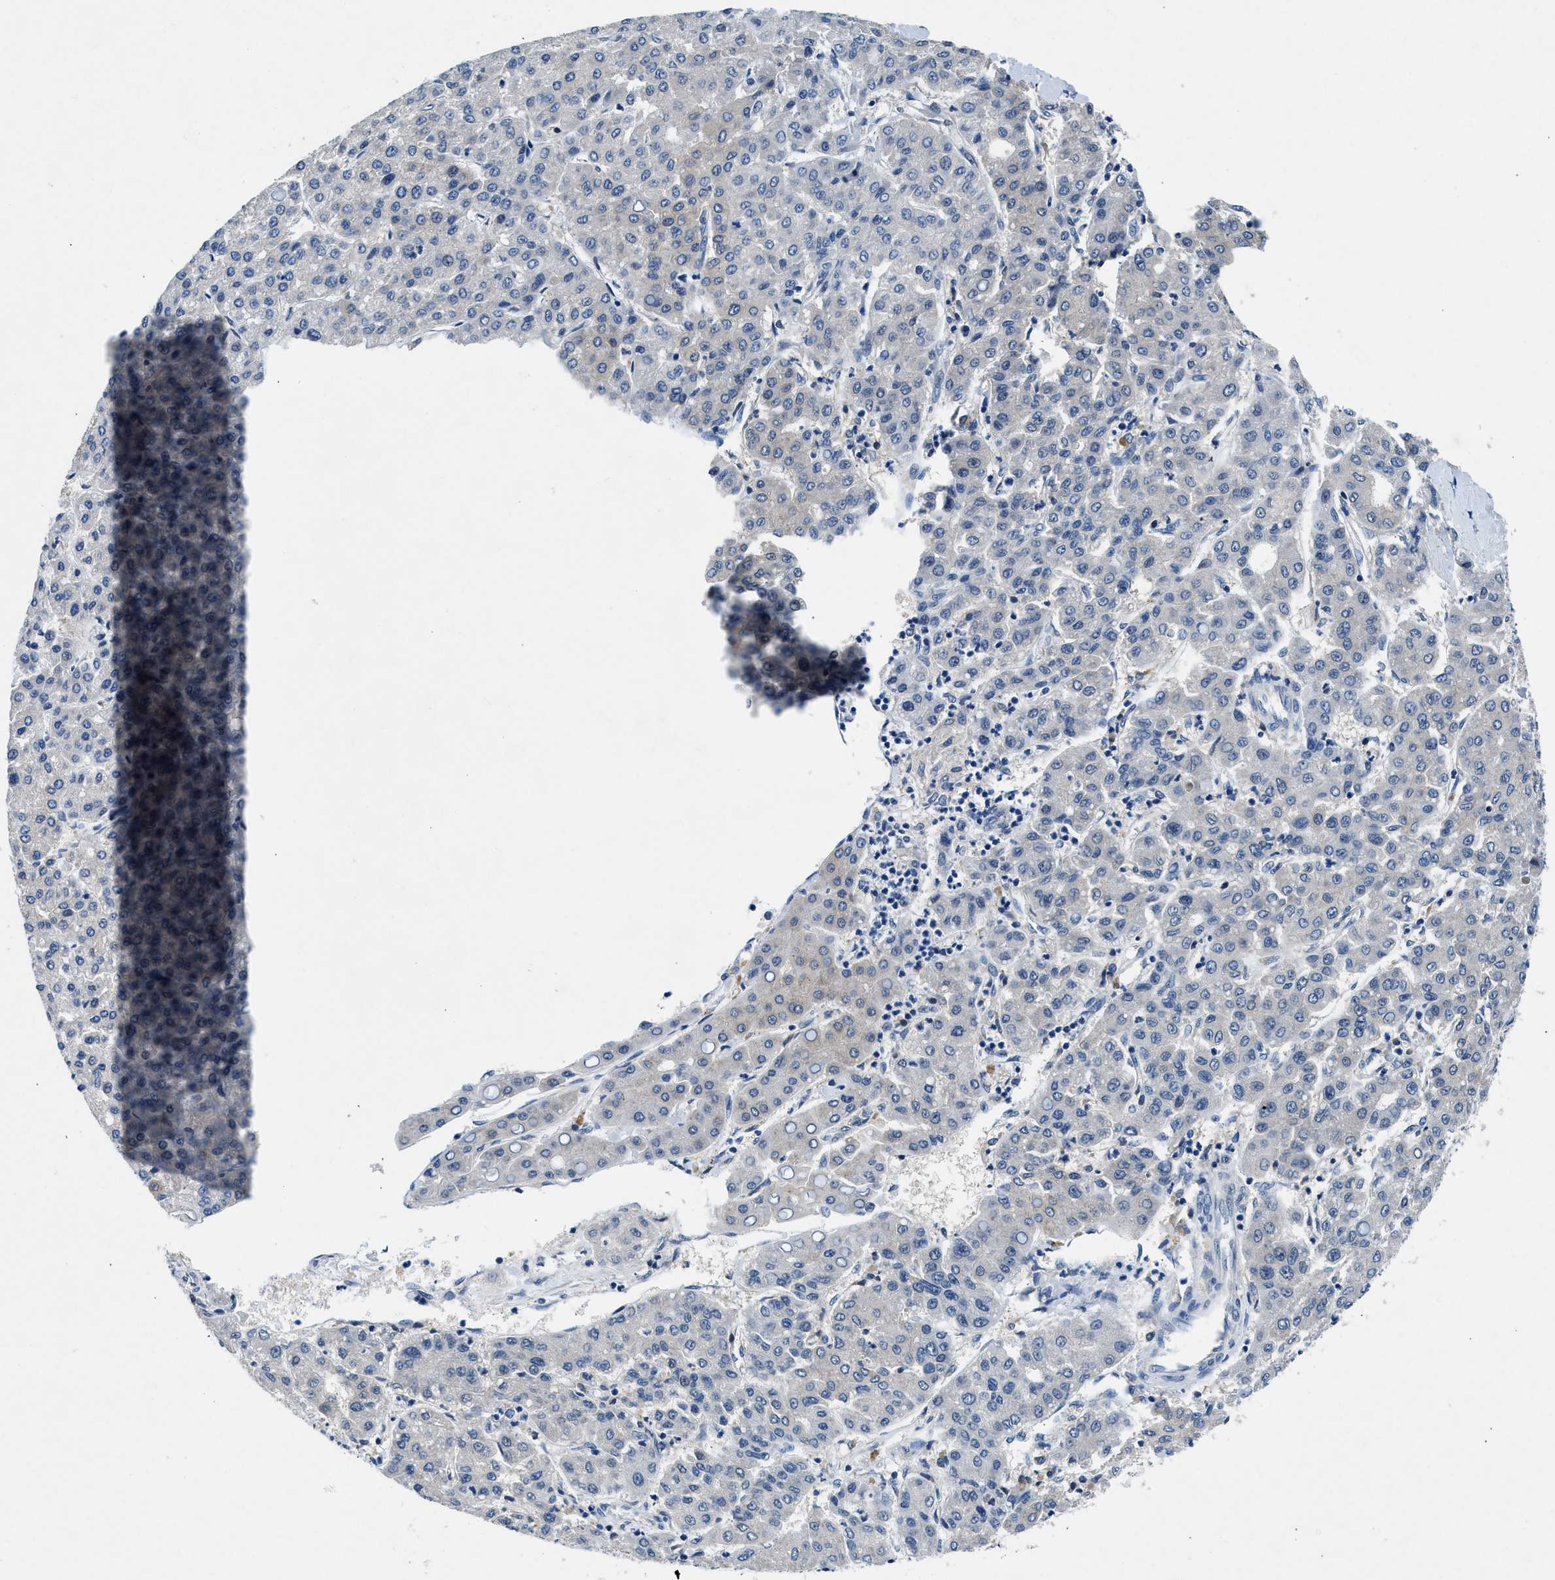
{"staining": {"intensity": "negative", "quantity": "none", "location": "none"}, "tissue": "liver cancer", "cell_type": "Tumor cells", "image_type": "cancer", "snomed": [{"axis": "morphology", "description": "Carcinoma, Hepatocellular, NOS"}, {"axis": "topography", "description": "Liver"}], "caption": "IHC histopathology image of liver cancer (hepatocellular carcinoma) stained for a protein (brown), which exhibits no expression in tumor cells.", "gene": "COPS2", "patient": {"sex": "male", "age": 65}}